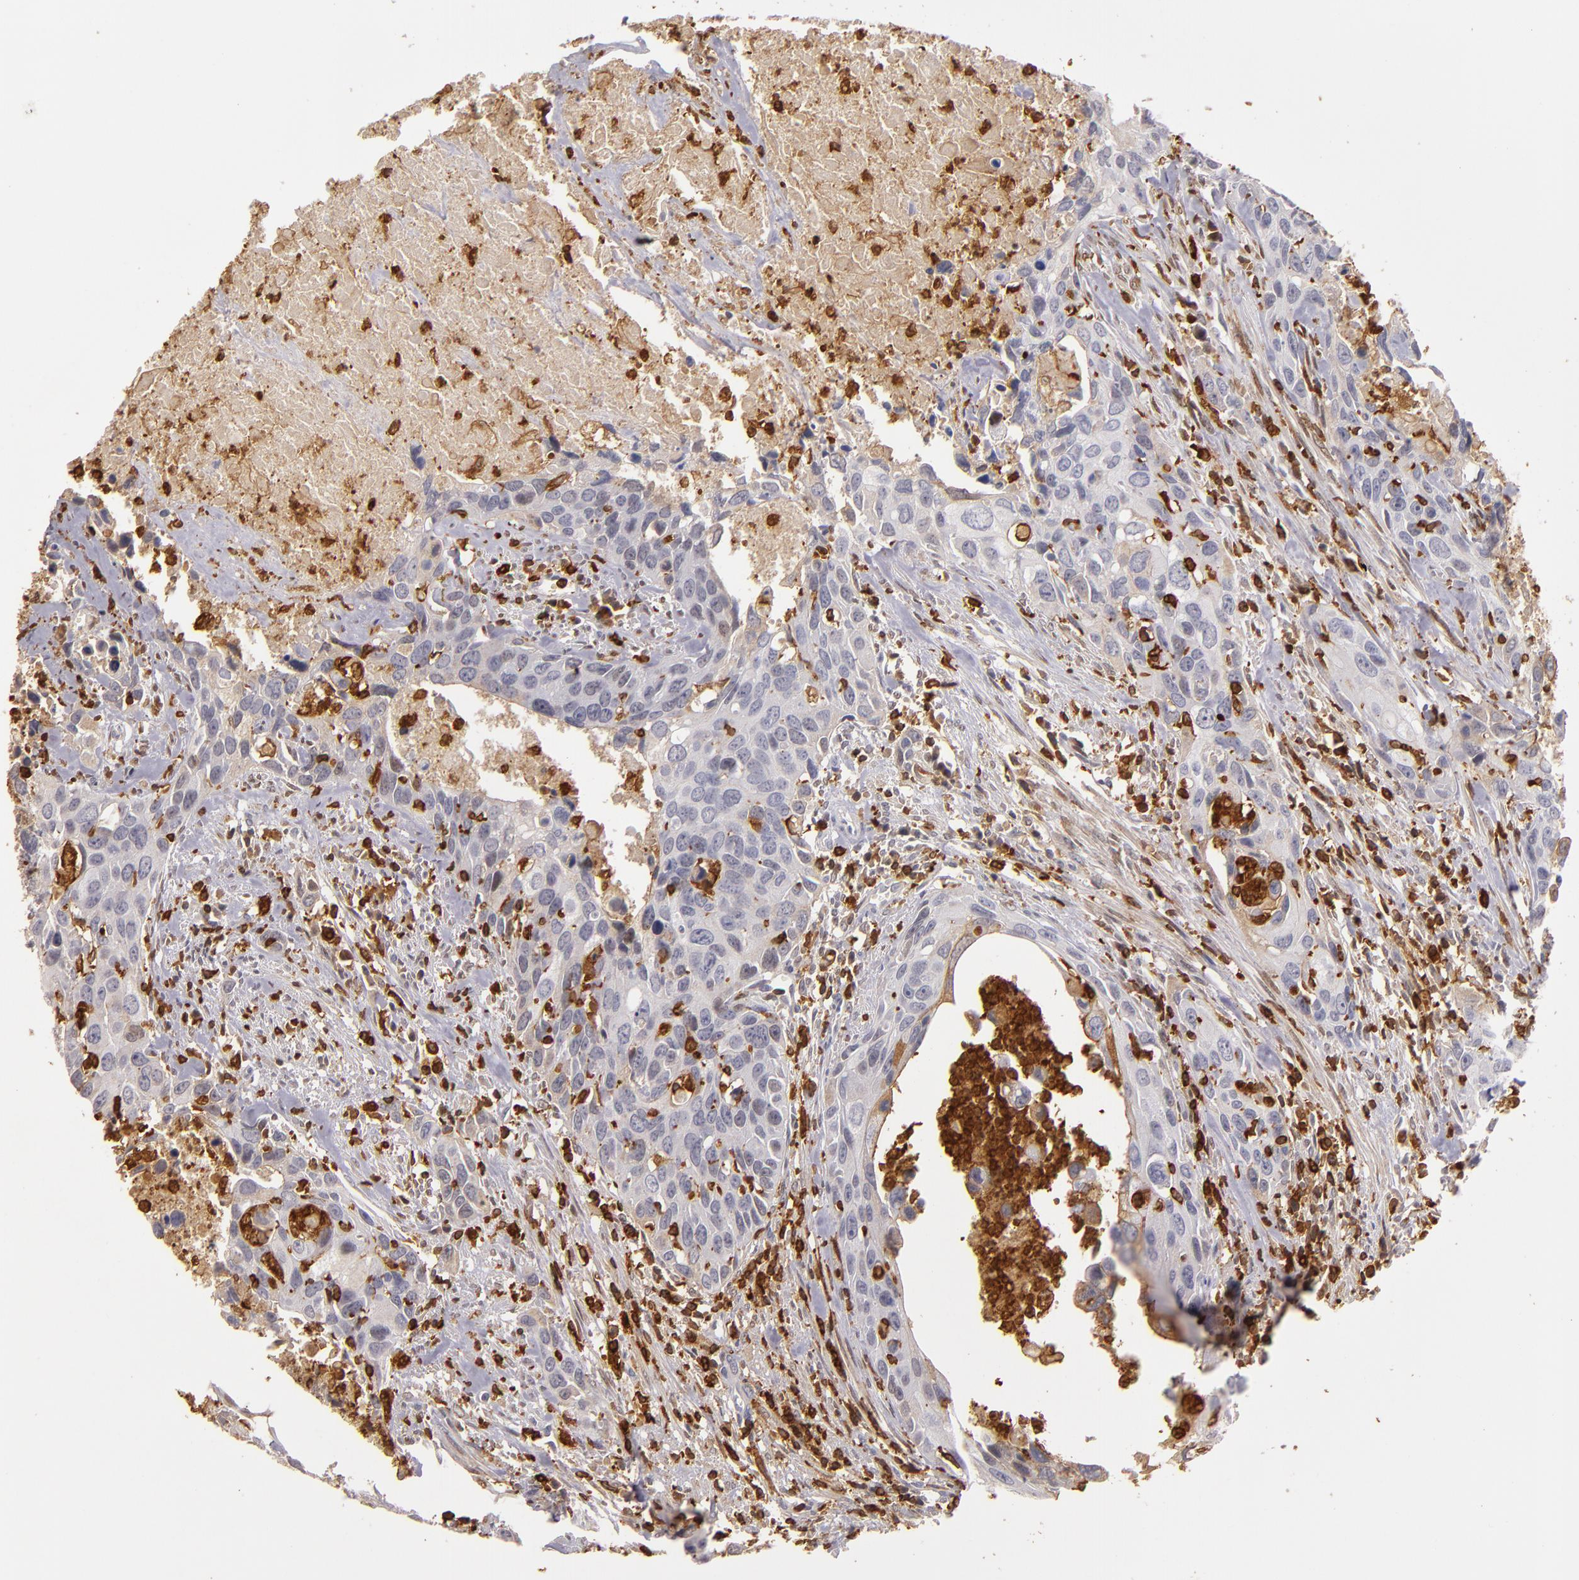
{"staining": {"intensity": "negative", "quantity": "none", "location": "none"}, "tissue": "urothelial cancer", "cell_type": "Tumor cells", "image_type": "cancer", "snomed": [{"axis": "morphology", "description": "Urothelial carcinoma, High grade"}, {"axis": "topography", "description": "Urinary bladder"}], "caption": "The immunohistochemistry (IHC) image has no significant expression in tumor cells of urothelial cancer tissue.", "gene": "WAS", "patient": {"sex": "male", "age": 71}}